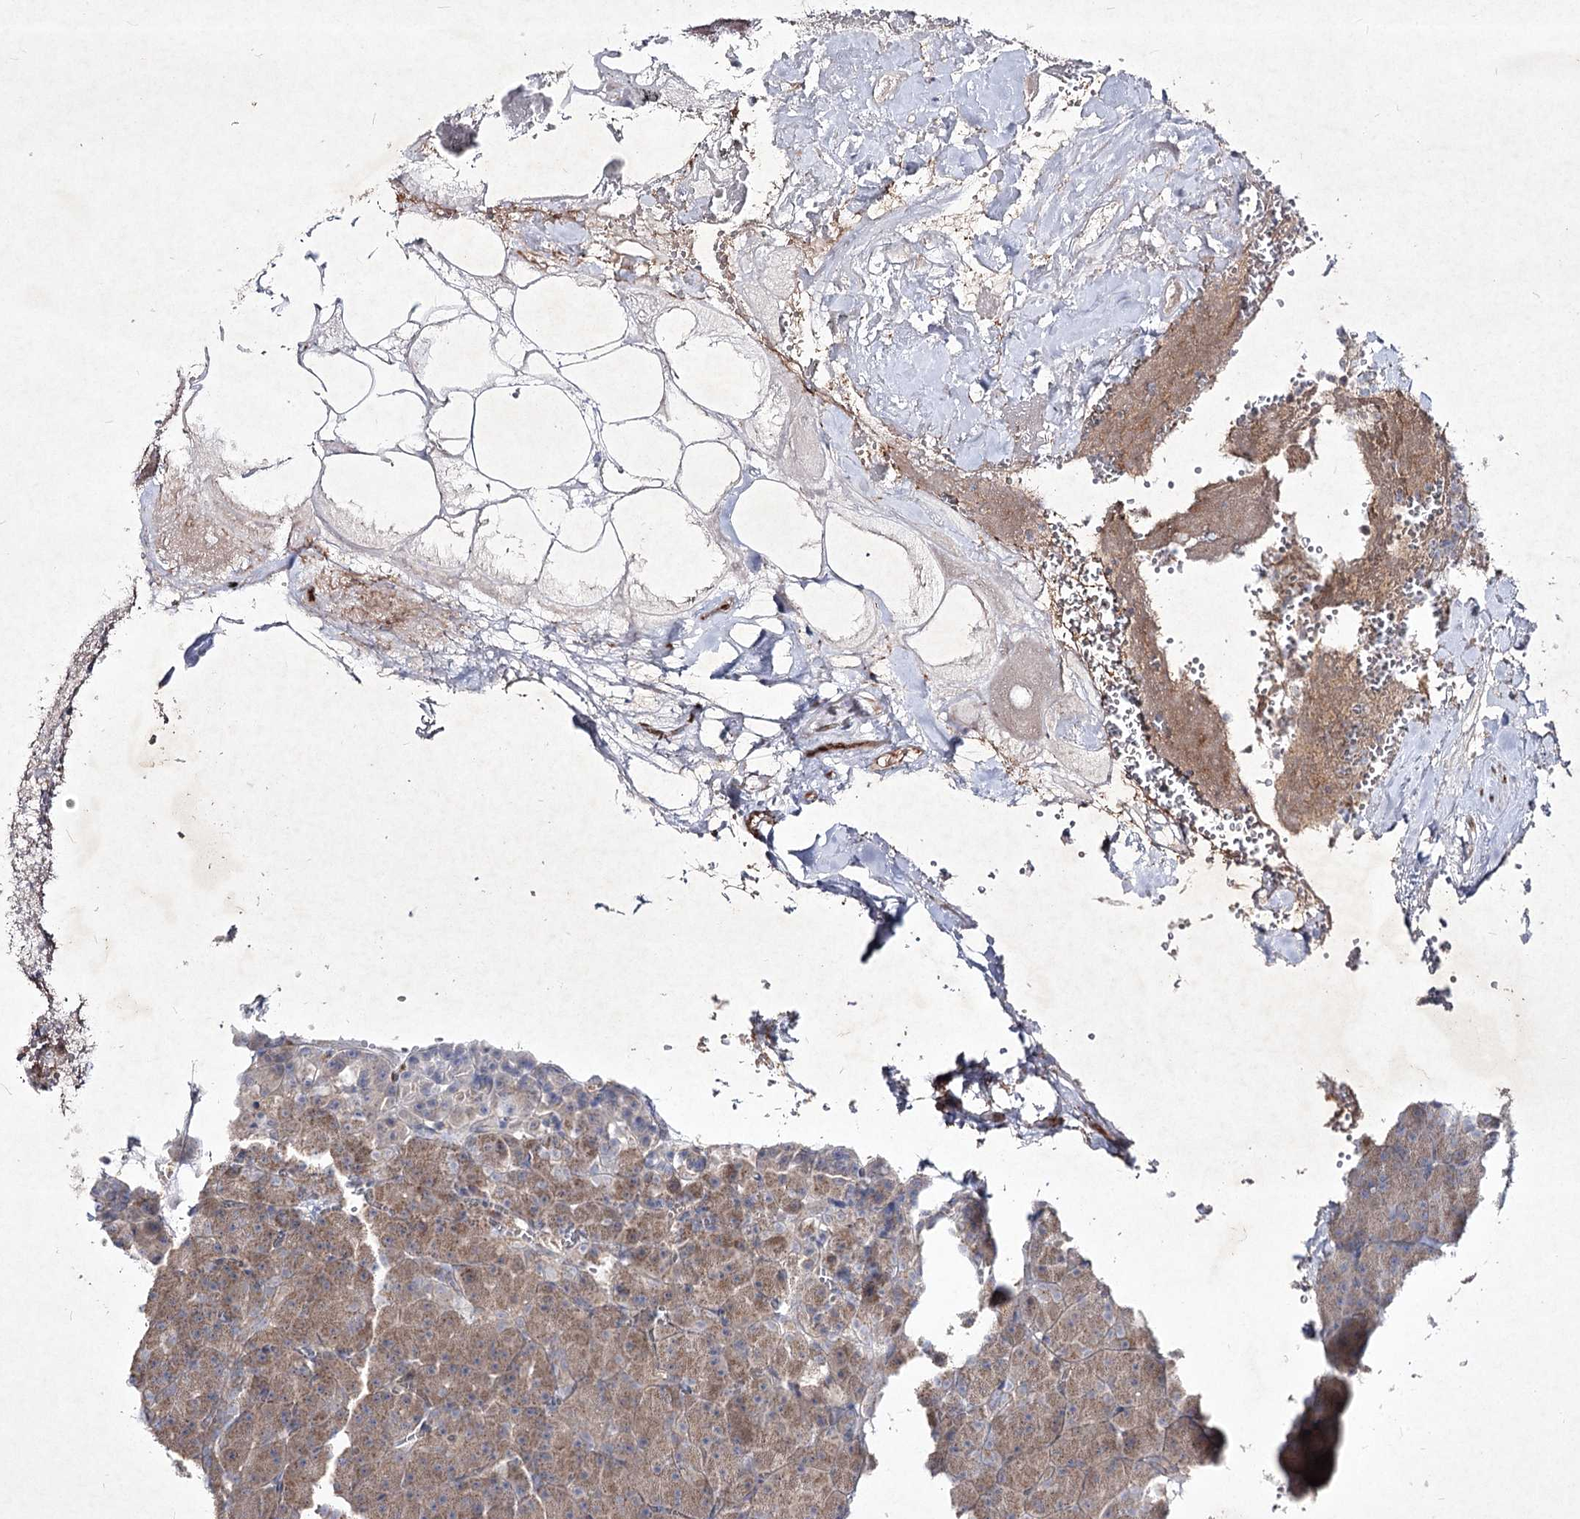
{"staining": {"intensity": "moderate", "quantity": ">75%", "location": "cytoplasmic/membranous"}, "tissue": "pancreas", "cell_type": "Exocrine glandular cells", "image_type": "normal", "snomed": [{"axis": "morphology", "description": "Normal tissue, NOS"}, {"axis": "morphology", "description": "Carcinoid, malignant, NOS"}, {"axis": "topography", "description": "Pancreas"}], "caption": "Immunohistochemistry (IHC) photomicrograph of normal pancreas: human pancreas stained using IHC displays medium levels of moderate protein expression localized specifically in the cytoplasmic/membranous of exocrine glandular cells, appearing as a cytoplasmic/membranous brown color.", "gene": "CIB2", "patient": {"sex": "female", "age": 35}}